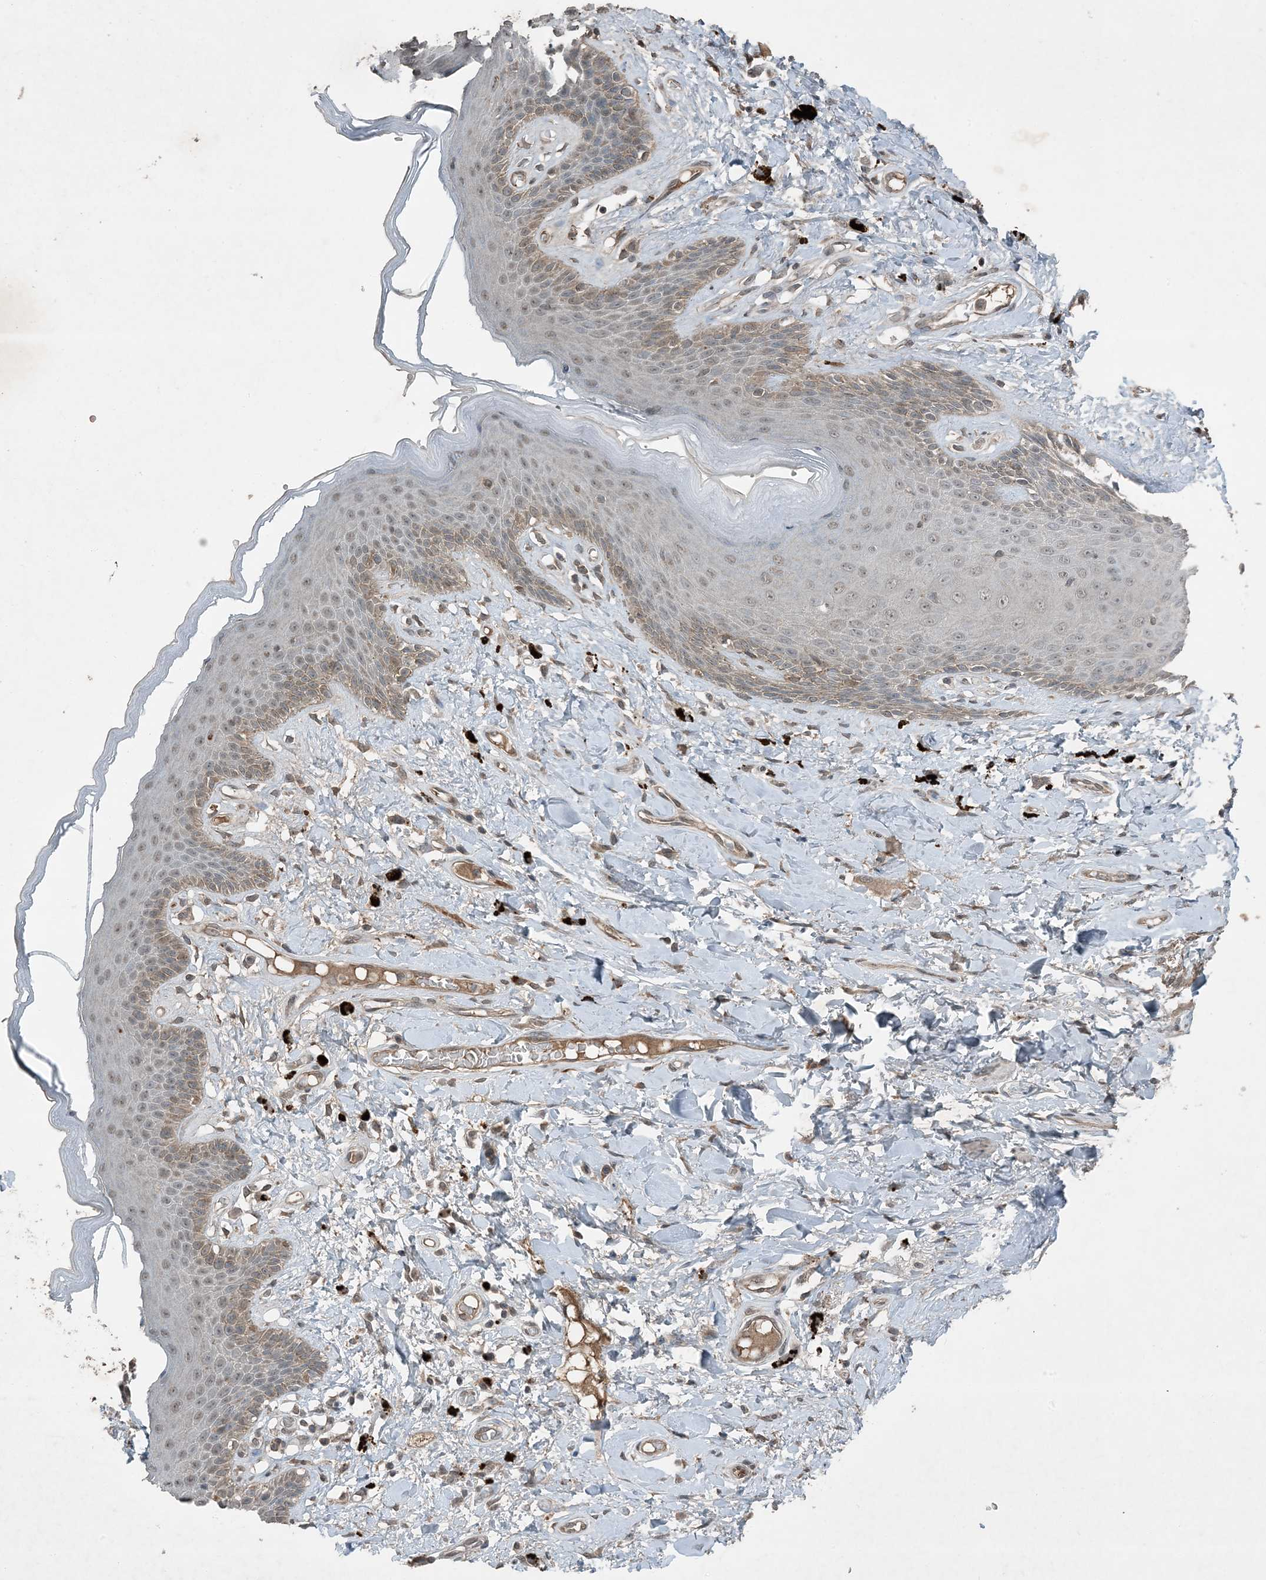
{"staining": {"intensity": "moderate", "quantity": "25%-75%", "location": "cytoplasmic/membranous"}, "tissue": "skin", "cell_type": "Epidermal cells", "image_type": "normal", "snomed": [{"axis": "morphology", "description": "Normal tissue, NOS"}, {"axis": "topography", "description": "Anal"}], "caption": "A photomicrograph of human skin stained for a protein demonstrates moderate cytoplasmic/membranous brown staining in epidermal cells. (brown staining indicates protein expression, while blue staining denotes nuclei).", "gene": "MDN1", "patient": {"sex": "female", "age": 78}}